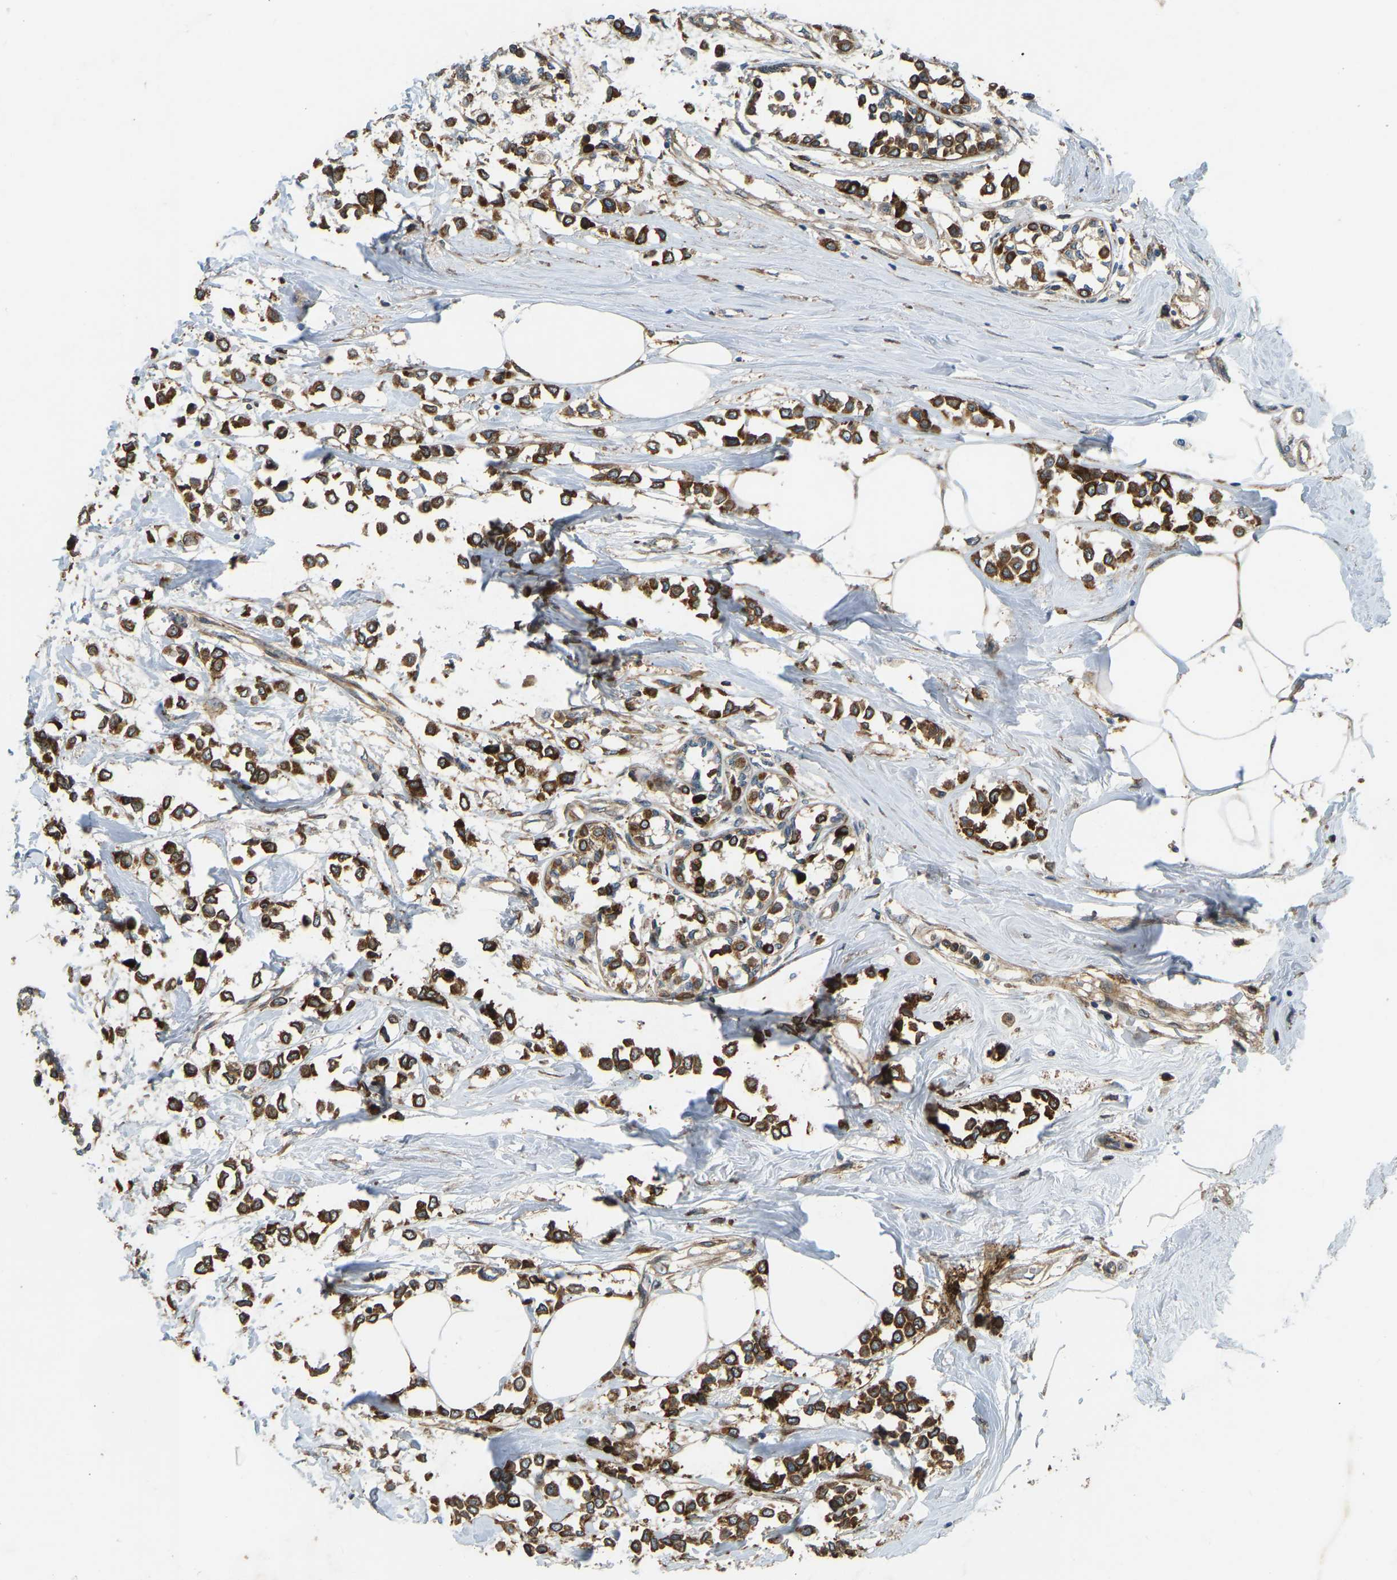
{"staining": {"intensity": "strong", "quantity": ">75%", "location": "cytoplasmic/membranous"}, "tissue": "breast cancer", "cell_type": "Tumor cells", "image_type": "cancer", "snomed": [{"axis": "morphology", "description": "Lobular carcinoma"}, {"axis": "topography", "description": "Breast"}], "caption": "Breast cancer (lobular carcinoma) stained with IHC shows strong cytoplasmic/membranous positivity in approximately >75% of tumor cells. Using DAB (brown) and hematoxylin (blue) stains, captured at high magnification using brightfield microscopy.", "gene": "OS9", "patient": {"sex": "female", "age": 51}}